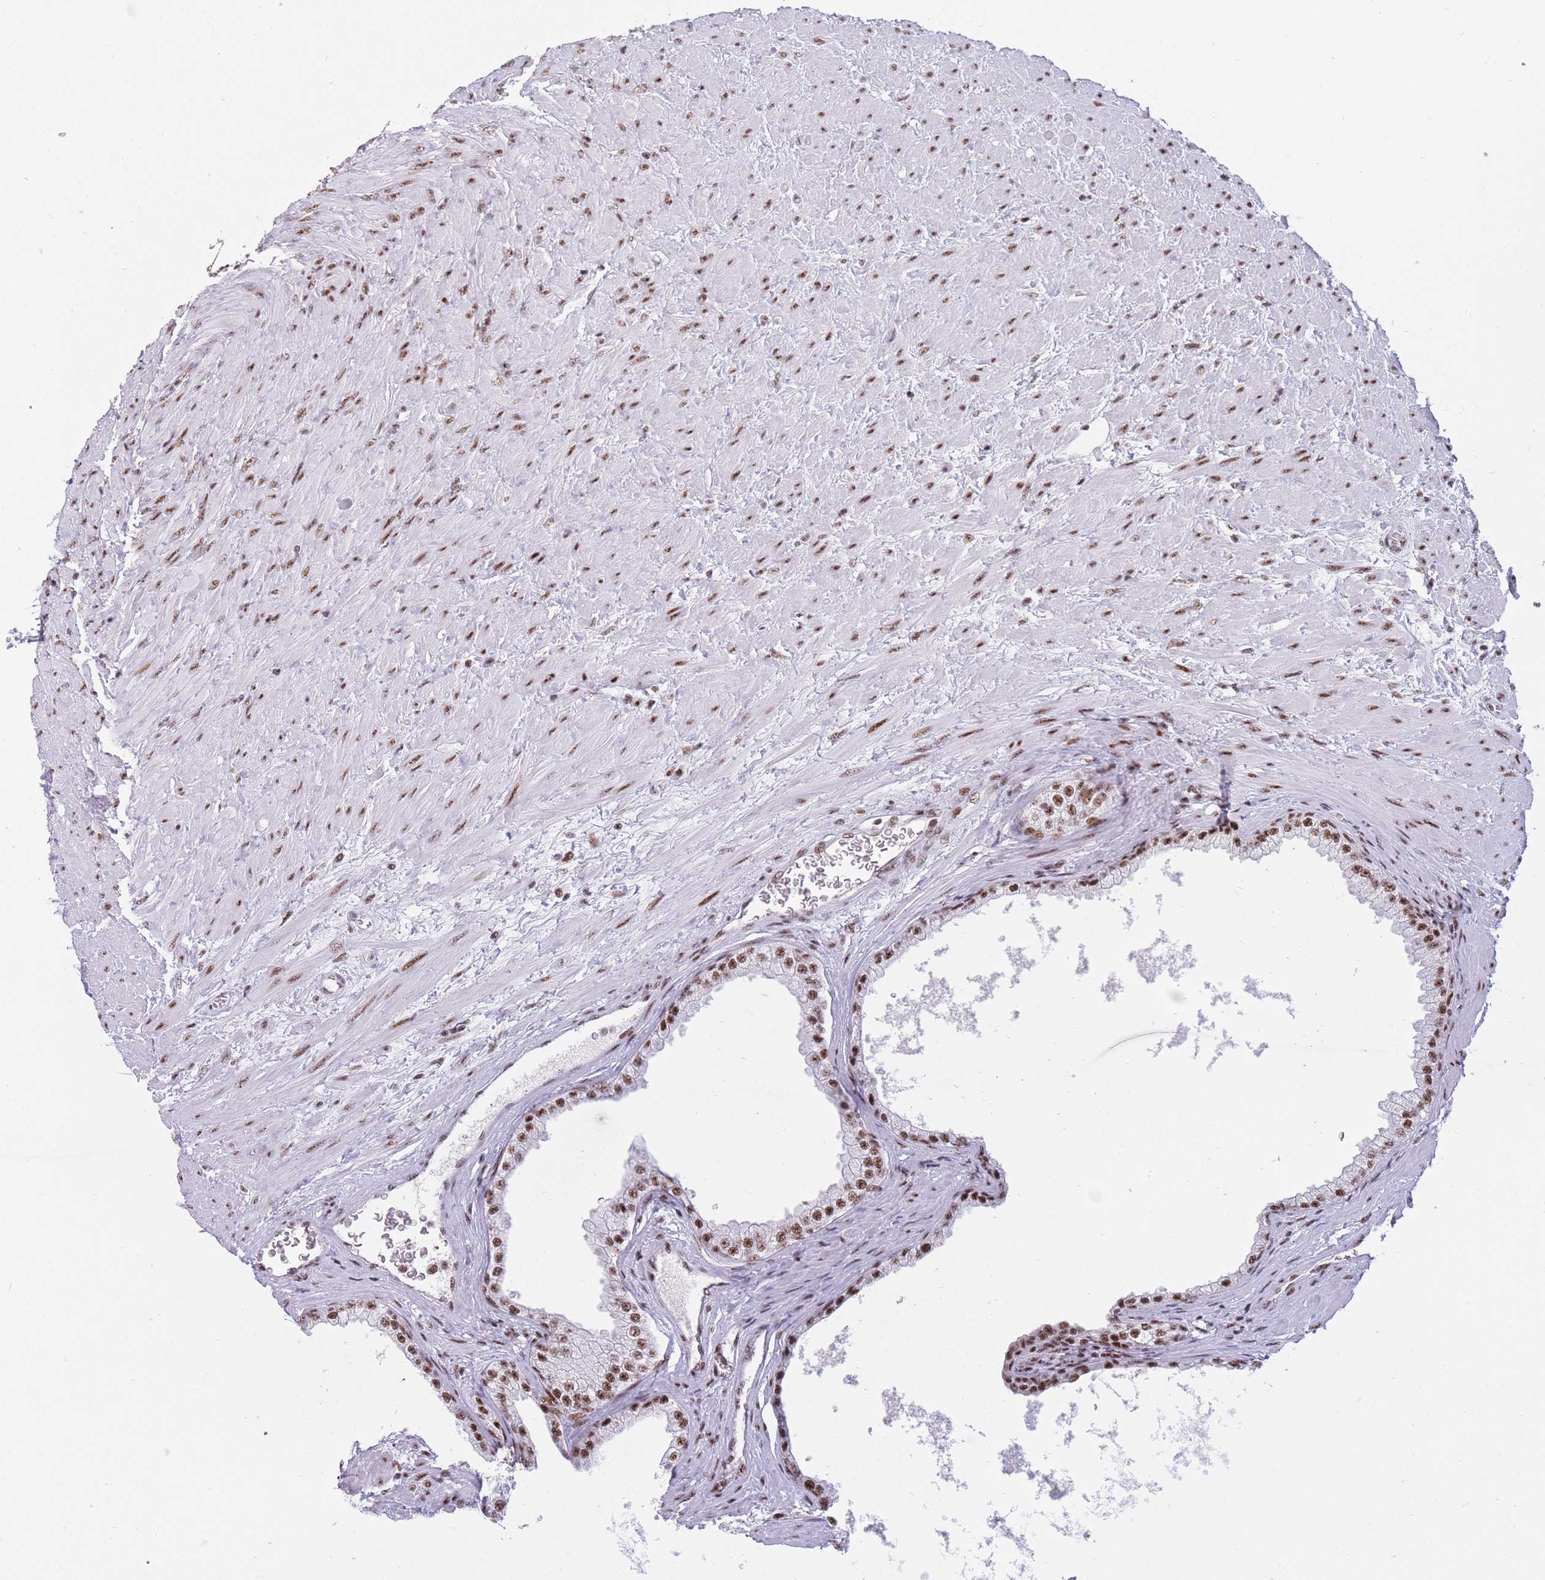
{"staining": {"intensity": "strong", "quantity": ">75%", "location": "nuclear"}, "tissue": "prostate", "cell_type": "Glandular cells", "image_type": "normal", "snomed": [{"axis": "morphology", "description": "Normal tissue, NOS"}, {"axis": "topography", "description": "Prostate"}], "caption": "The histopathology image shows staining of unremarkable prostate, revealing strong nuclear protein positivity (brown color) within glandular cells.", "gene": "TMEM35B", "patient": {"sex": "male", "age": 76}}